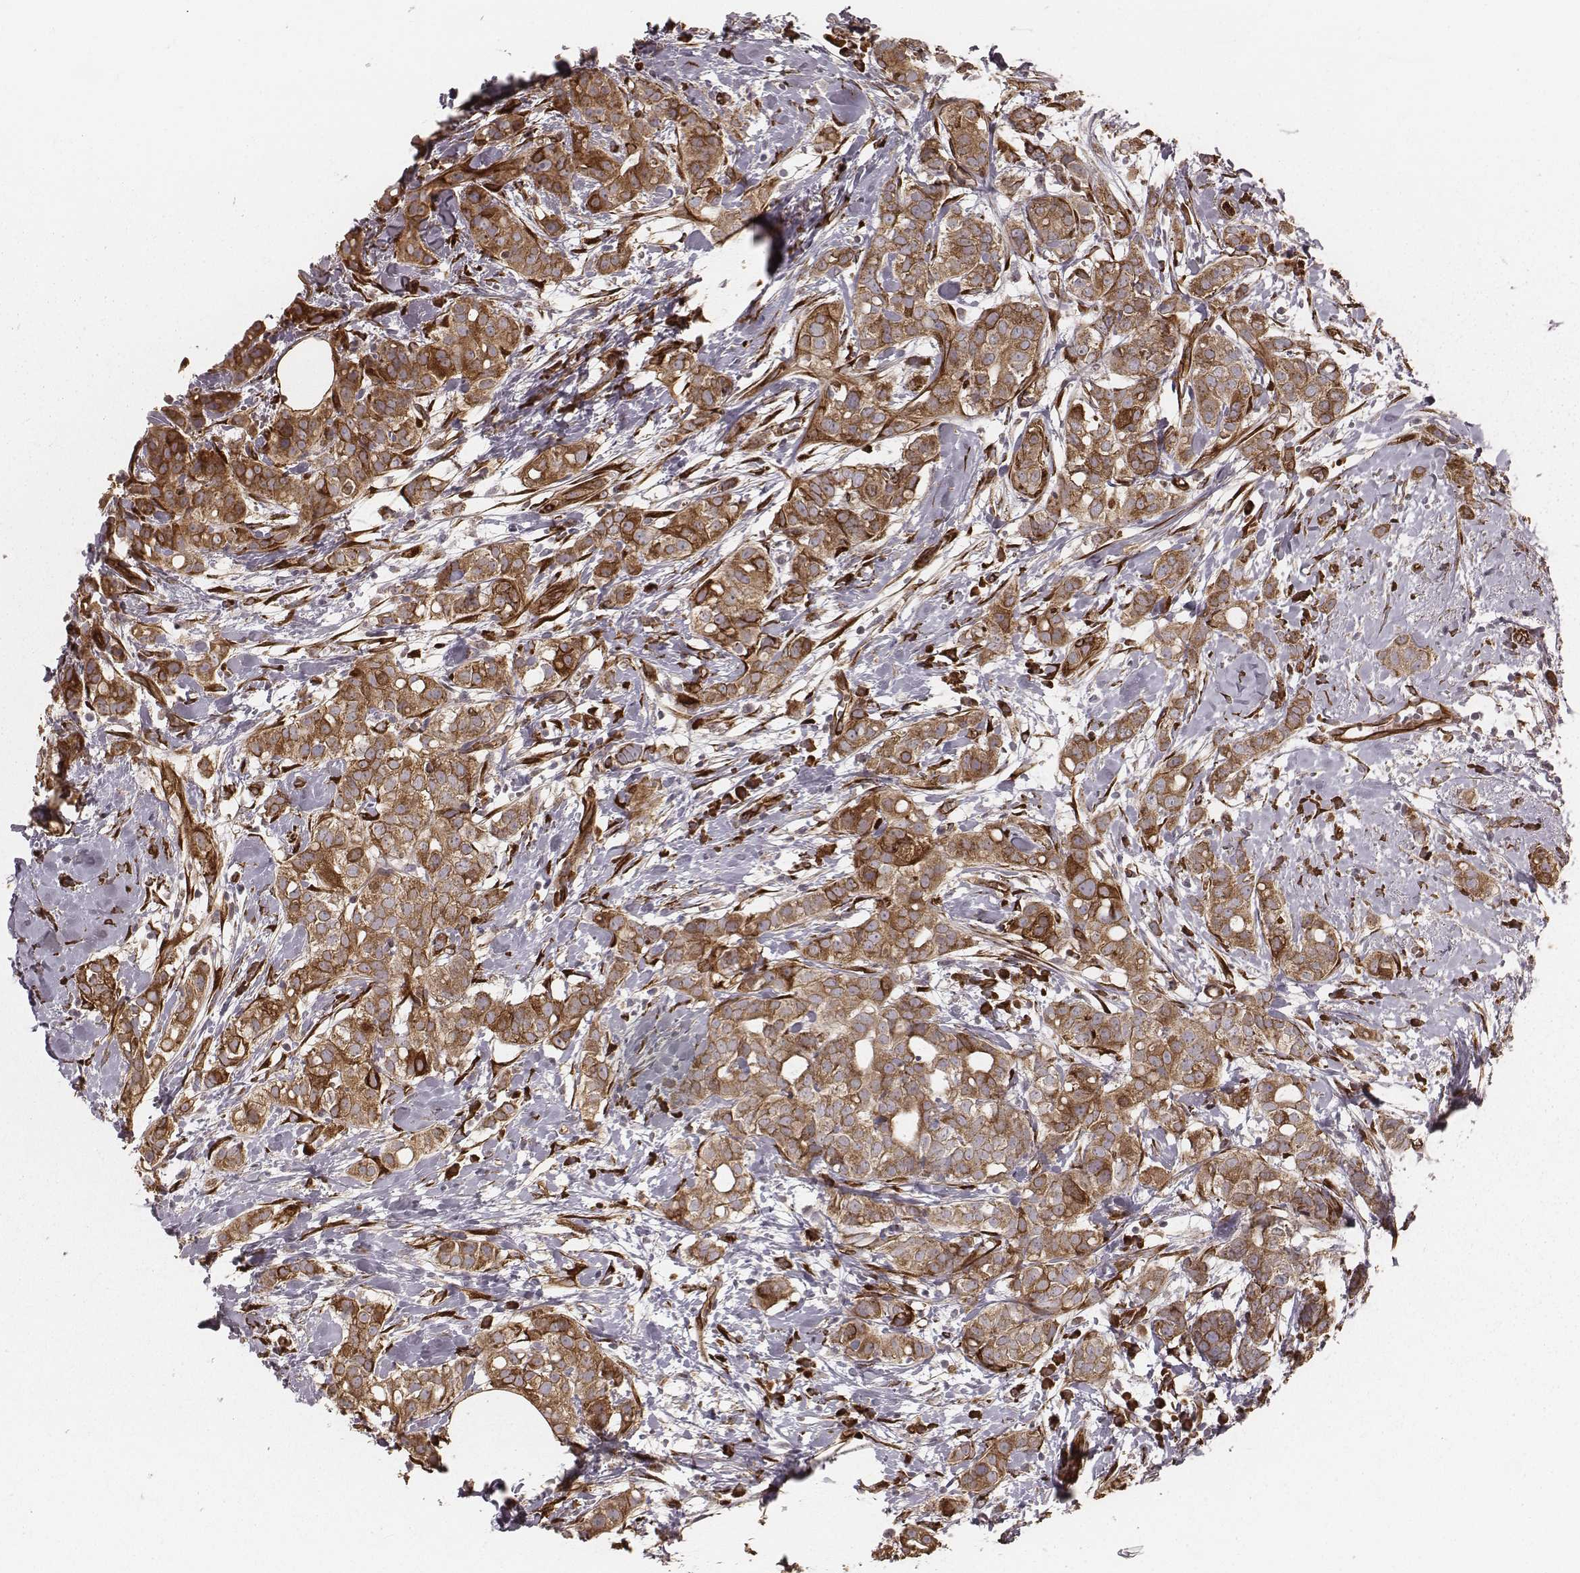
{"staining": {"intensity": "strong", "quantity": ">75%", "location": "cytoplasmic/membranous"}, "tissue": "breast cancer", "cell_type": "Tumor cells", "image_type": "cancer", "snomed": [{"axis": "morphology", "description": "Duct carcinoma"}, {"axis": "topography", "description": "Breast"}], "caption": "Immunohistochemistry (DAB (3,3'-diaminobenzidine)) staining of human invasive ductal carcinoma (breast) exhibits strong cytoplasmic/membranous protein positivity in about >75% of tumor cells.", "gene": "PALMD", "patient": {"sex": "female", "age": 40}}